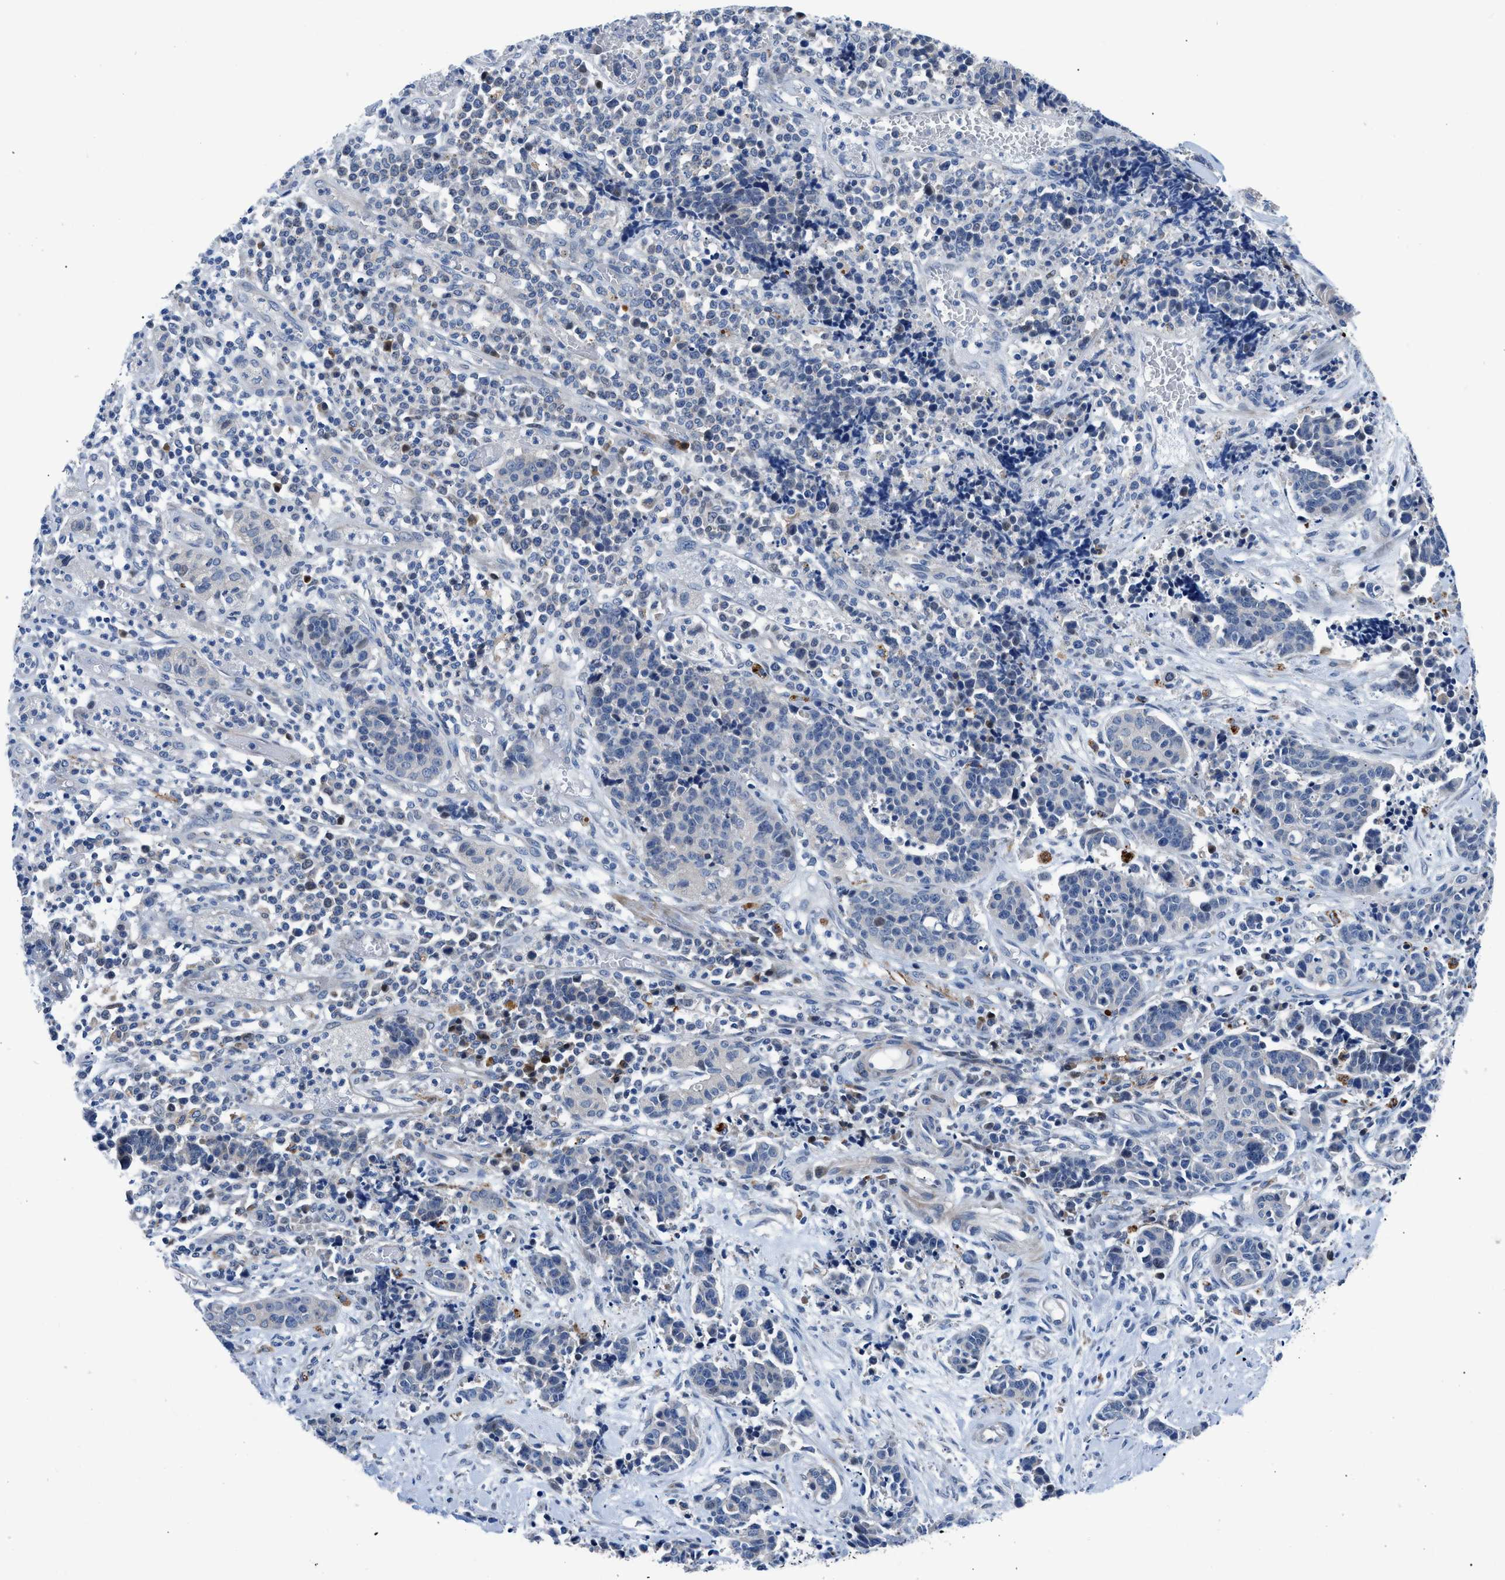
{"staining": {"intensity": "negative", "quantity": "none", "location": "none"}, "tissue": "cervical cancer", "cell_type": "Tumor cells", "image_type": "cancer", "snomed": [{"axis": "morphology", "description": "Squamous cell carcinoma, NOS"}, {"axis": "topography", "description": "Cervix"}], "caption": "IHC histopathology image of human squamous cell carcinoma (cervical) stained for a protein (brown), which reveals no staining in tumor cells.", "gene": "UAP1", "patient": {"sex": "female", "age": 35}}